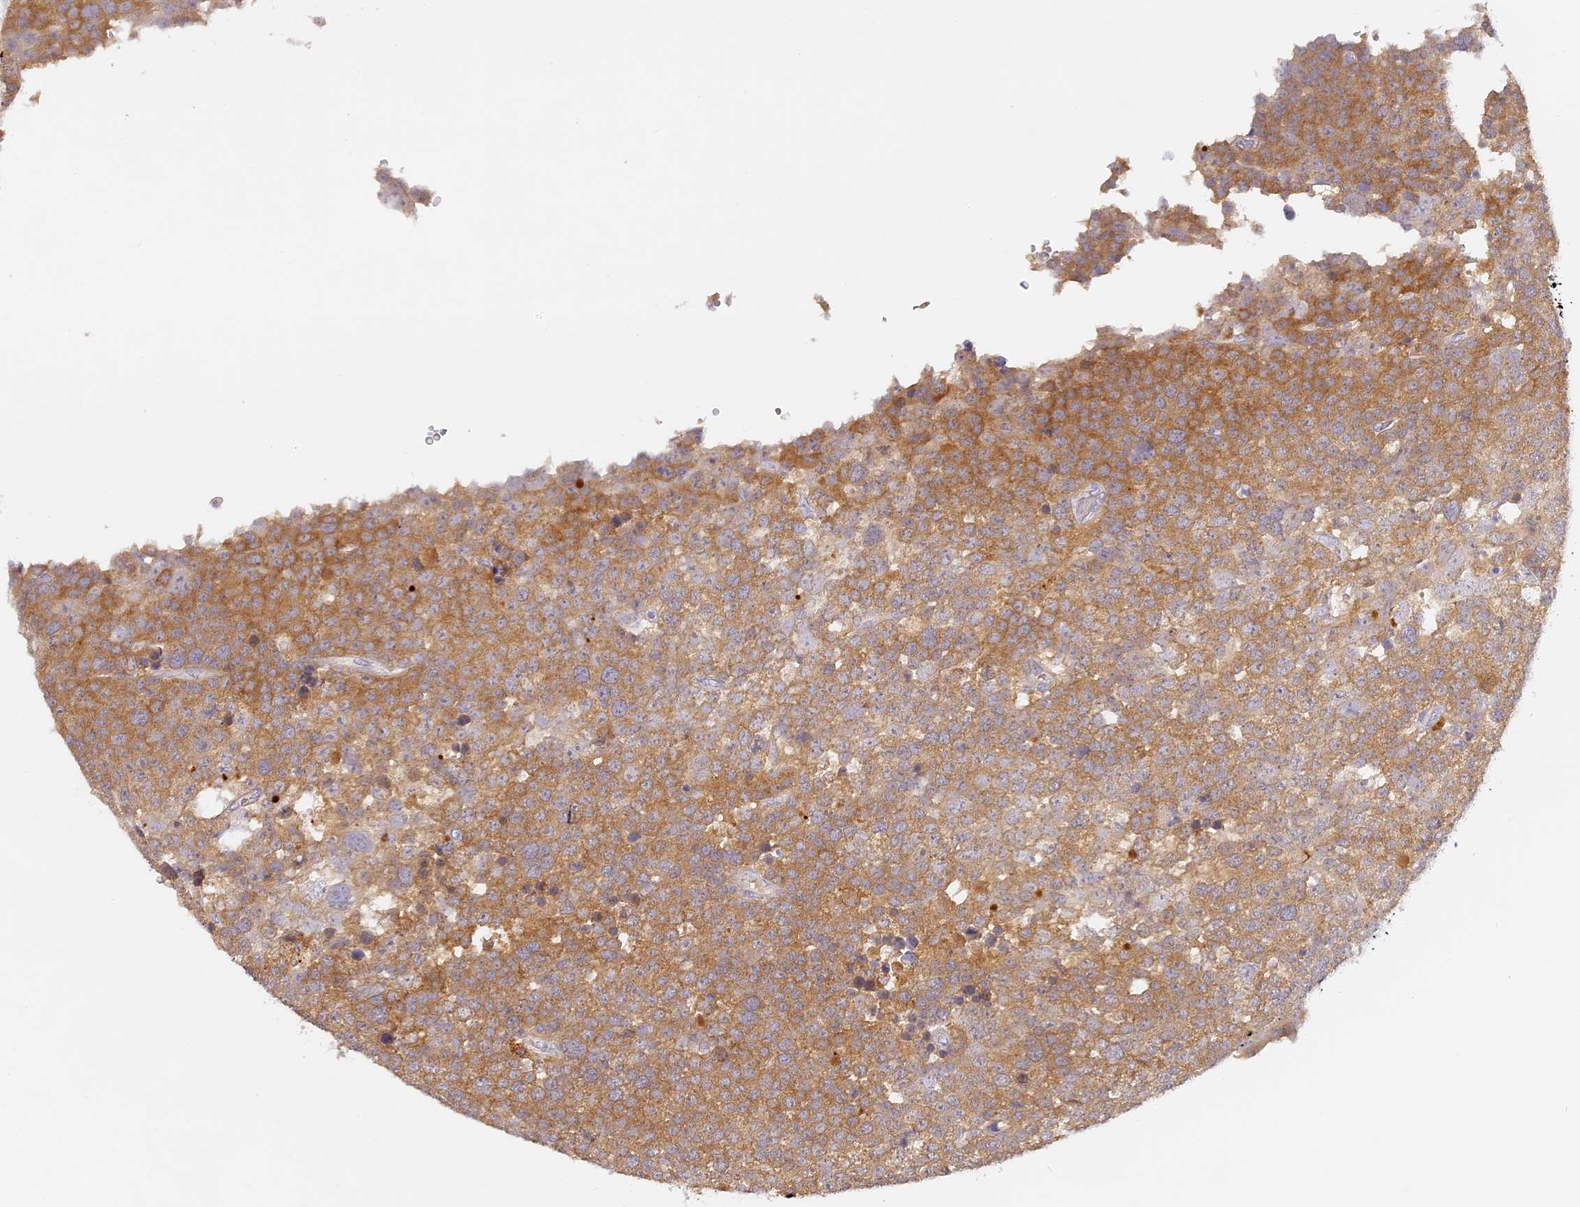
{"staining": {"intensity": "moderate", "quantity": ">75%", "location": "cytoplasmic/membranous"}, "tissue": "testis cancer", "cell_type": "Tumor cells", "image_type": "cancer", "snomed": [{"axis": "morphology", "description": "Seminoma, NOS"}, {"axis": "topography", "description": "Testis"}], "caption": "This is a histology image of immunohistochemistry staining of testis cancer (seminoma), which shows moderate staining in the cytoplasmic/membranous of tumor cells.", "gene": "ELL3", "patient": {"sex": "male", "age": 71}}